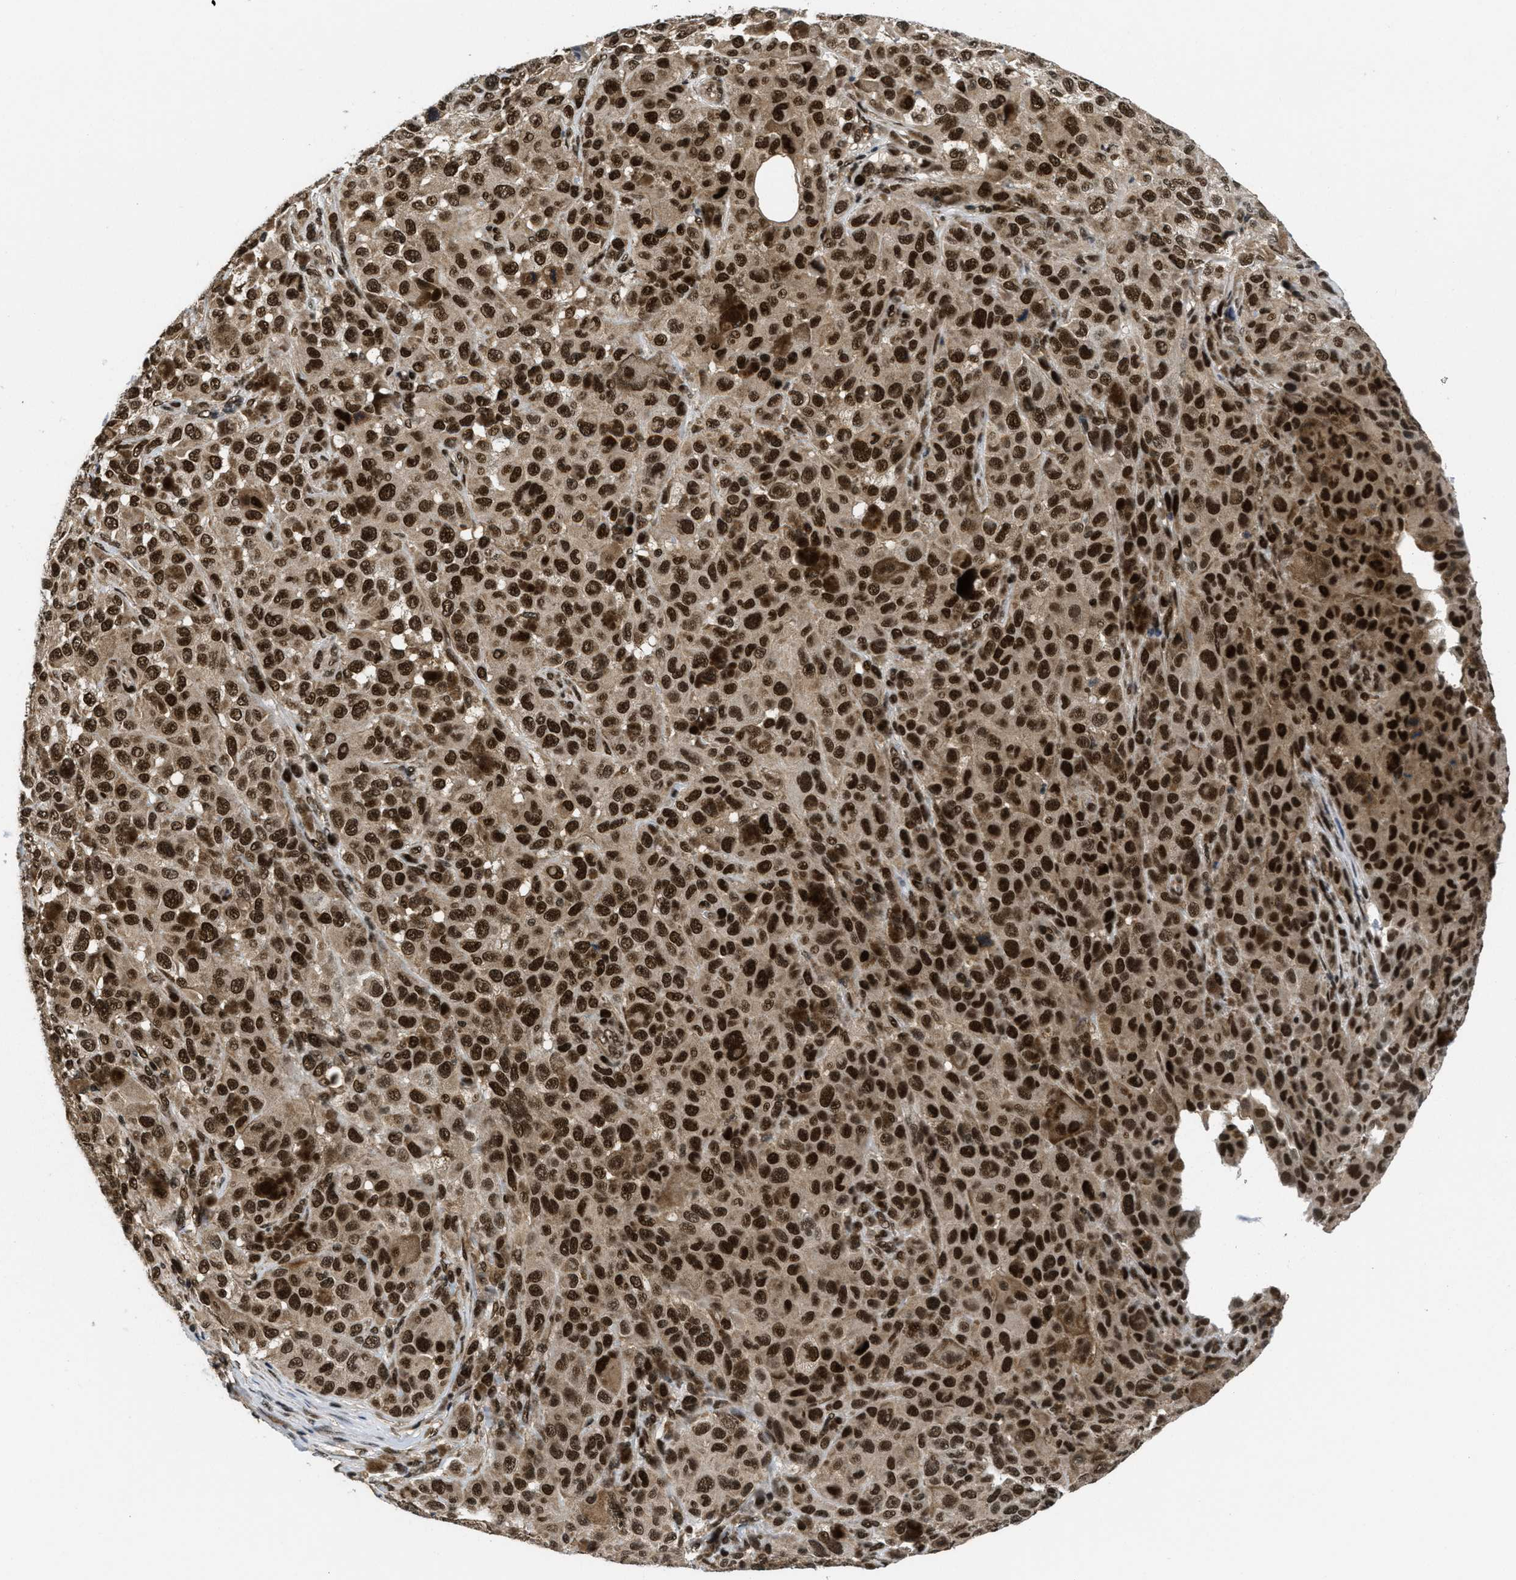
{"staining": {"intensity": "strong", "quantity": ">75%", "location": "cytoplasmic/membranous,nuclear"}, "tissue": "melanoma", "cell_type": "Tumor cells", "image_type": "cancer", "snomed": [{"axis": "morphology", "description": "Malignant melanoma, NOS"}, {"axis": "topography", "description": "Skin"}], "caption": "Immunohistochemistry (IHC) (DAB) staining of melanoma demonstrates strong cytoplasmic/membranous and nuclear protein expression in approximately >75% of tumor cells. Immunohistochemistry stains the protein in brown and the nuclei are stained blue.", "gene": "CUL4B", "patient": {"sex": "male", "age": 96}}